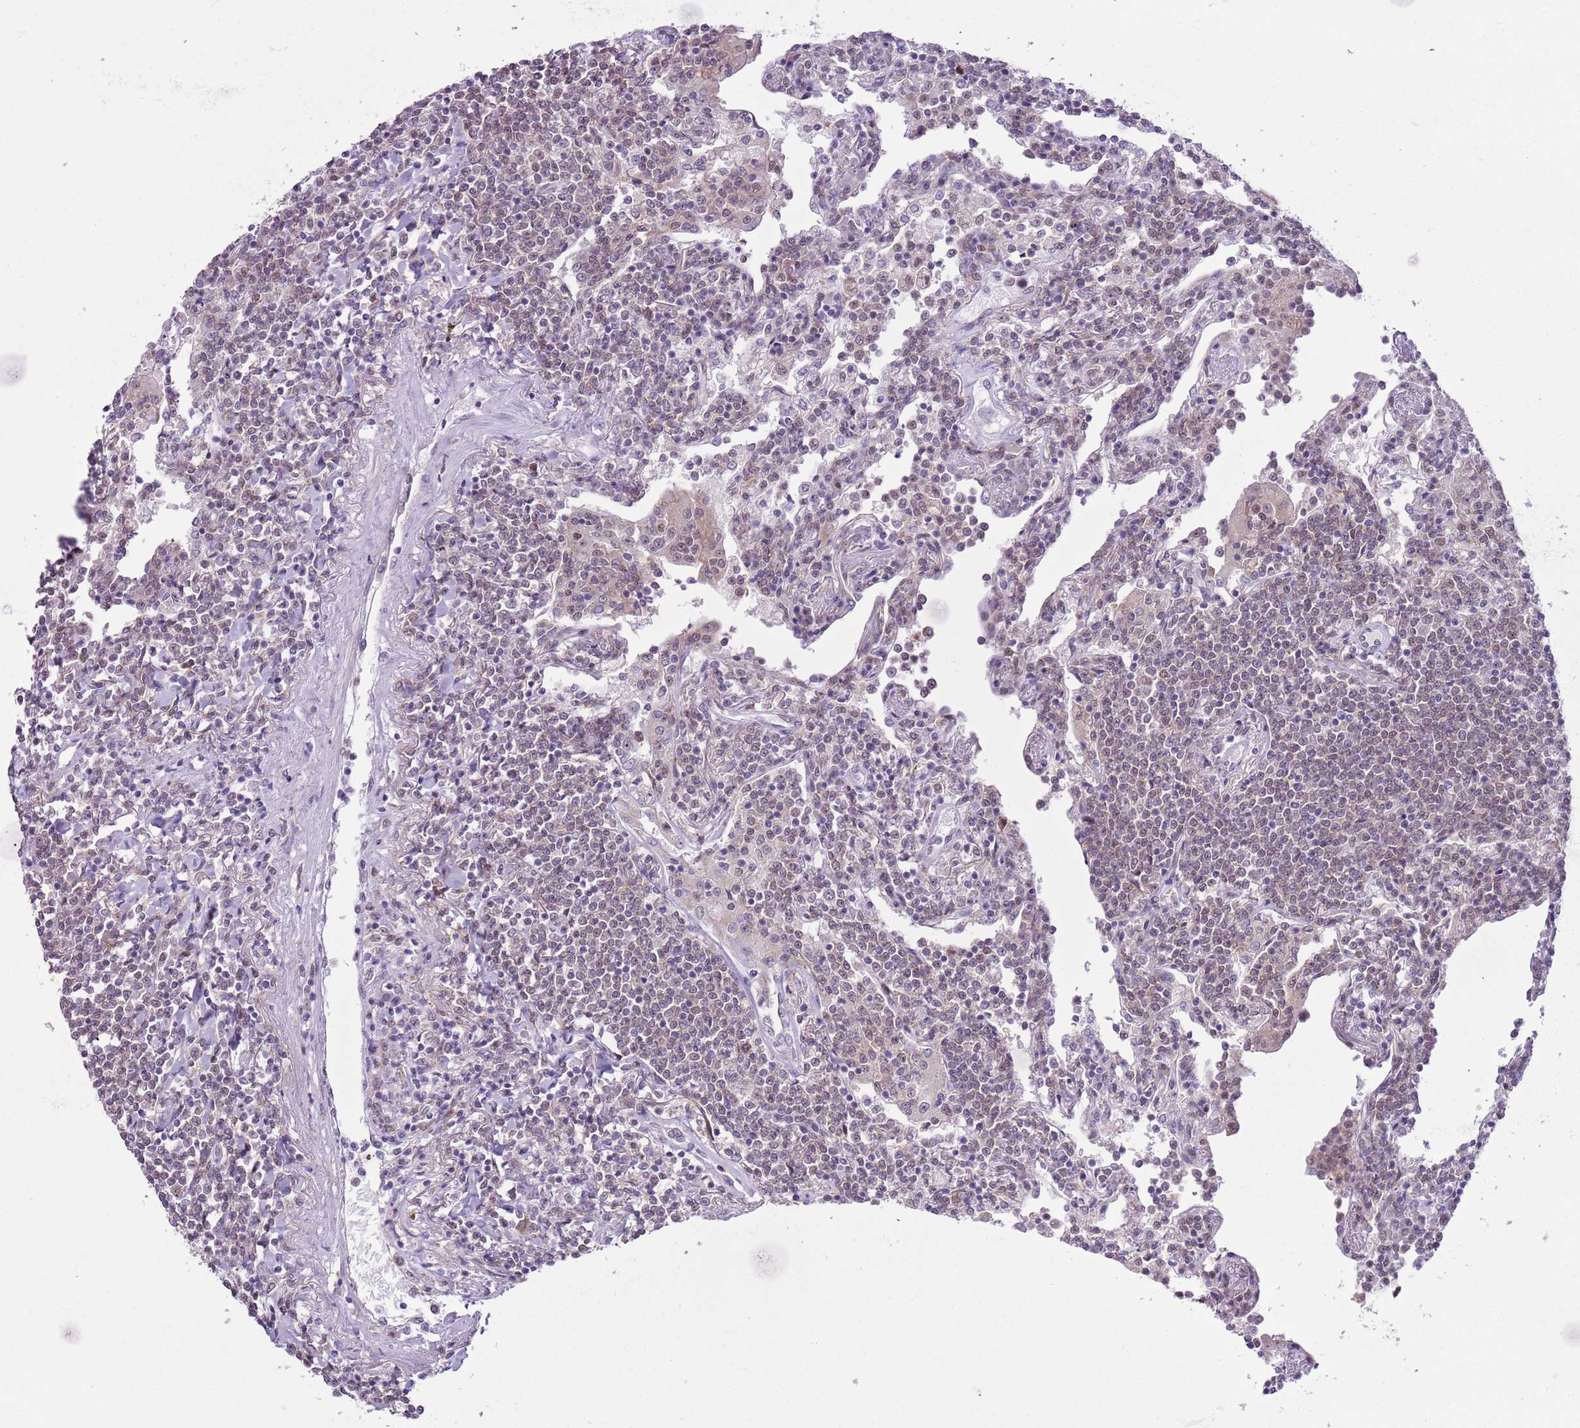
{"staining": {"intensity": "weak", "quantity": "25%-75%", "location": "nuclear"}, "tissue": "lymphoma", "cell_type": "Tumor cells", "image_type": "cancer", "snomed": [{"axis": "morphology", "description": "Malignant lymphoma, non-Hodgkin's type, Low grade"}, {"axis": "topography", "description": "Lung"}], "caption": "Weak nuclear expression for a protein is appreciated in approximately 25%-75% of tumor cells of lymphoma using immunohistochemistry.", "gene": "ZNF576", "patient": {"sex": "female", "age": 71}}